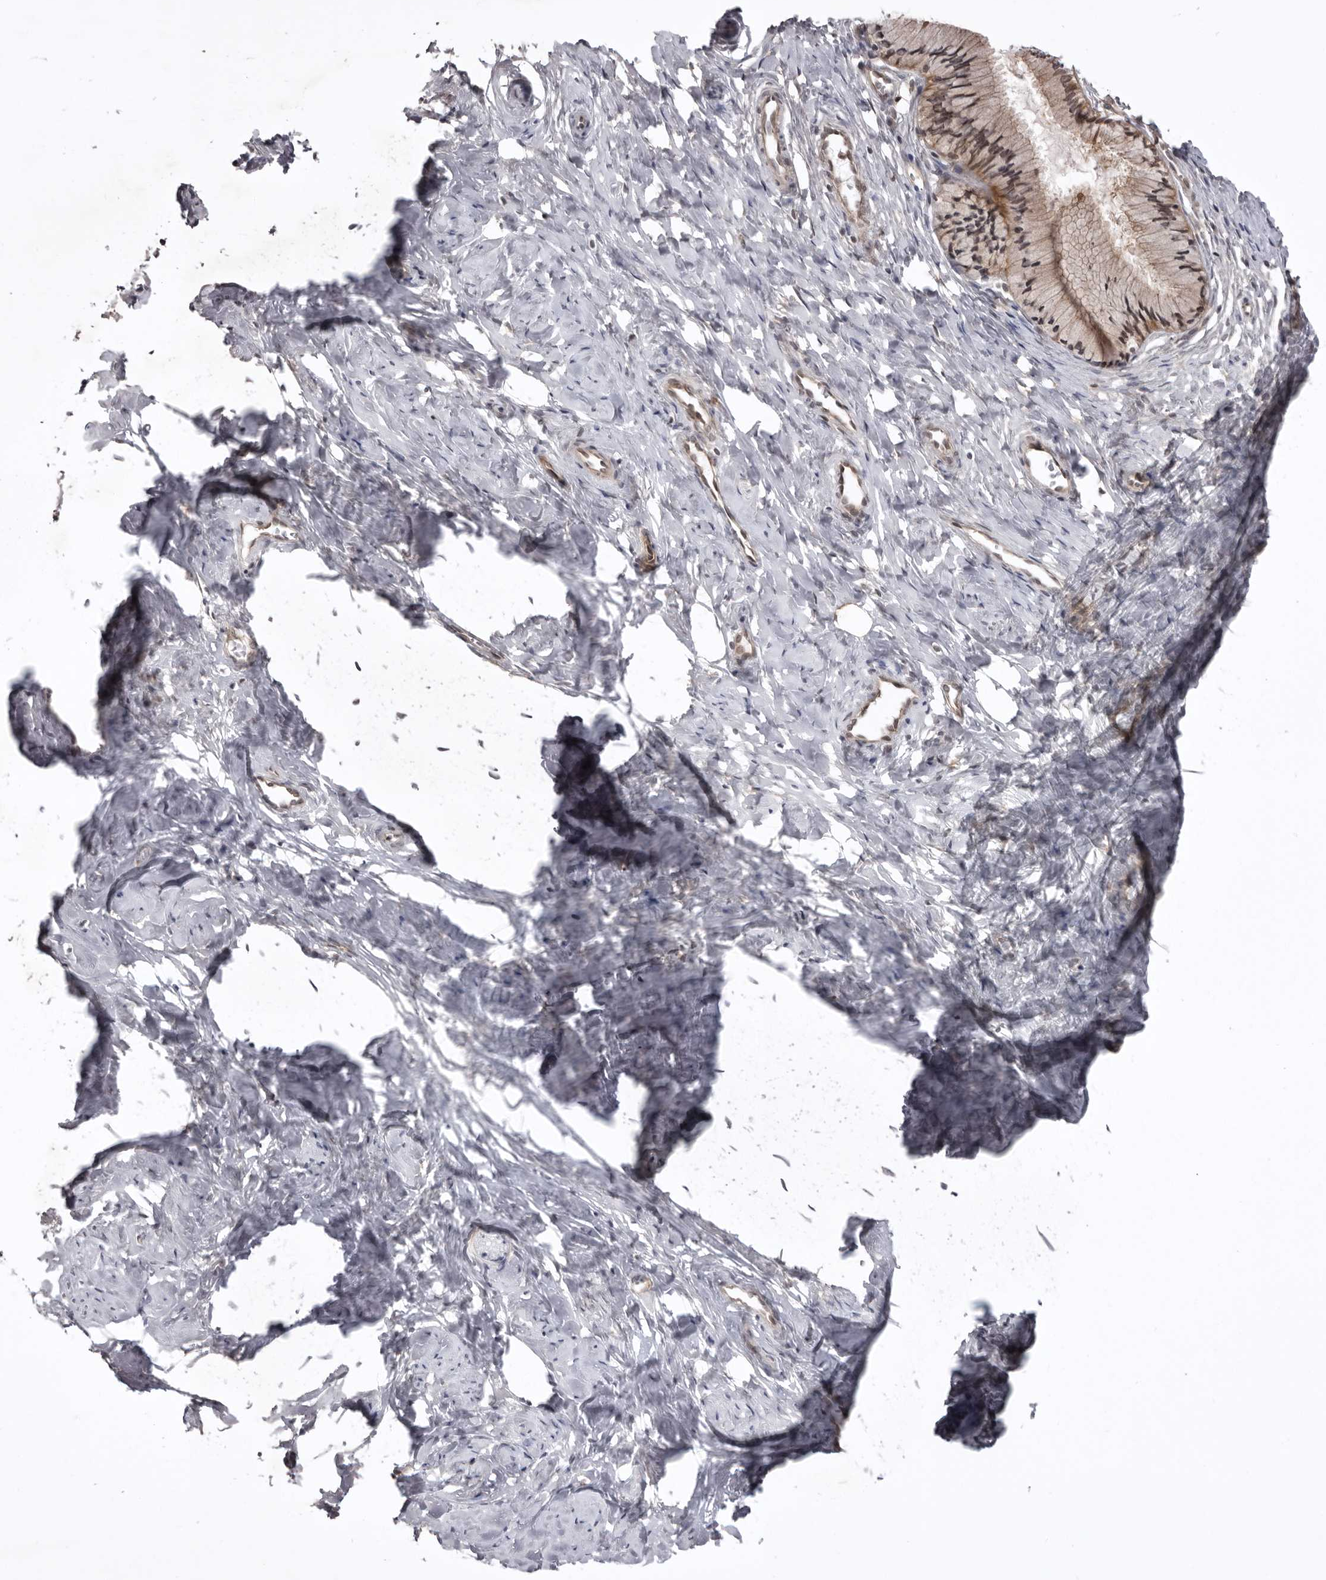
{"staining": {"intensity": "weak", "quantity": "25%-75%", "location": "cytoplasmic/membranous"}, "tissue": "cervix", "cell_type": "Glandular cells", "image_type": "normal", "snomed": [{"axis": "morphology", "description": "Normal tissue, NOS"}, {"axis": "topography", "description": "Cervix"}], "caption": "Protein positivity by IHC displays weak cytoplasmic/membranous positivity in approximately 25%-75% of glandular cells in normal cervix.", "gene": "USP43", "patient": {"sex": "female", "age": 27}}